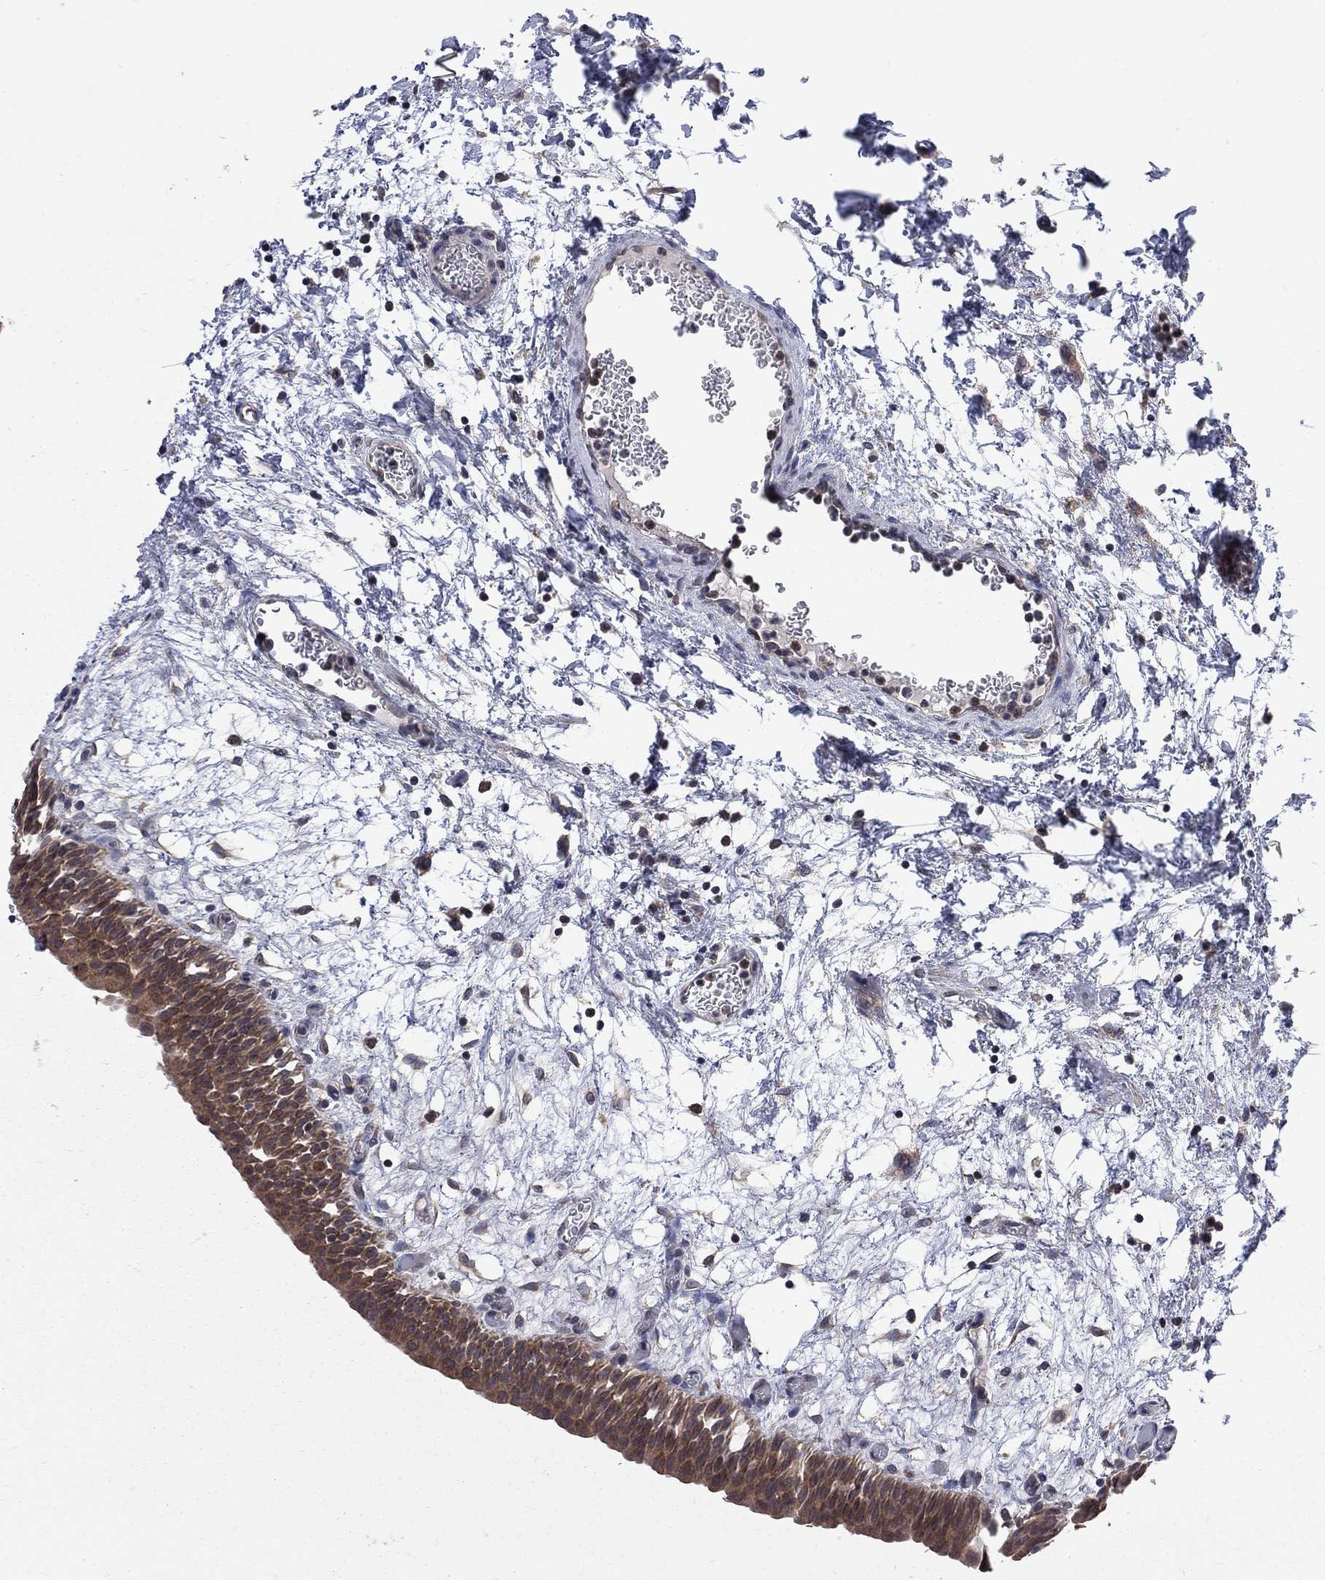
{"staining": {"intensity": "strong", "quantity": ">75%", "location": "cytoplasmic/membranous"}, "tissue": "urinary bladder", "cell_type": "Urothelial cells", "image_type": "normal", "snomed": [{"axis": "morphology", "description": "Normal tissue, NOS"}, {"axis": "topography", "description": "Urinary bladder"}], "caption": "IHC of benign urinary bladder demonstrates high levels of strong cytoplasmic/membranous staining in approximately >75% of urothelial cells.", "gene": "CNOT11", "patient": {"sex": "male", "age": 76}}